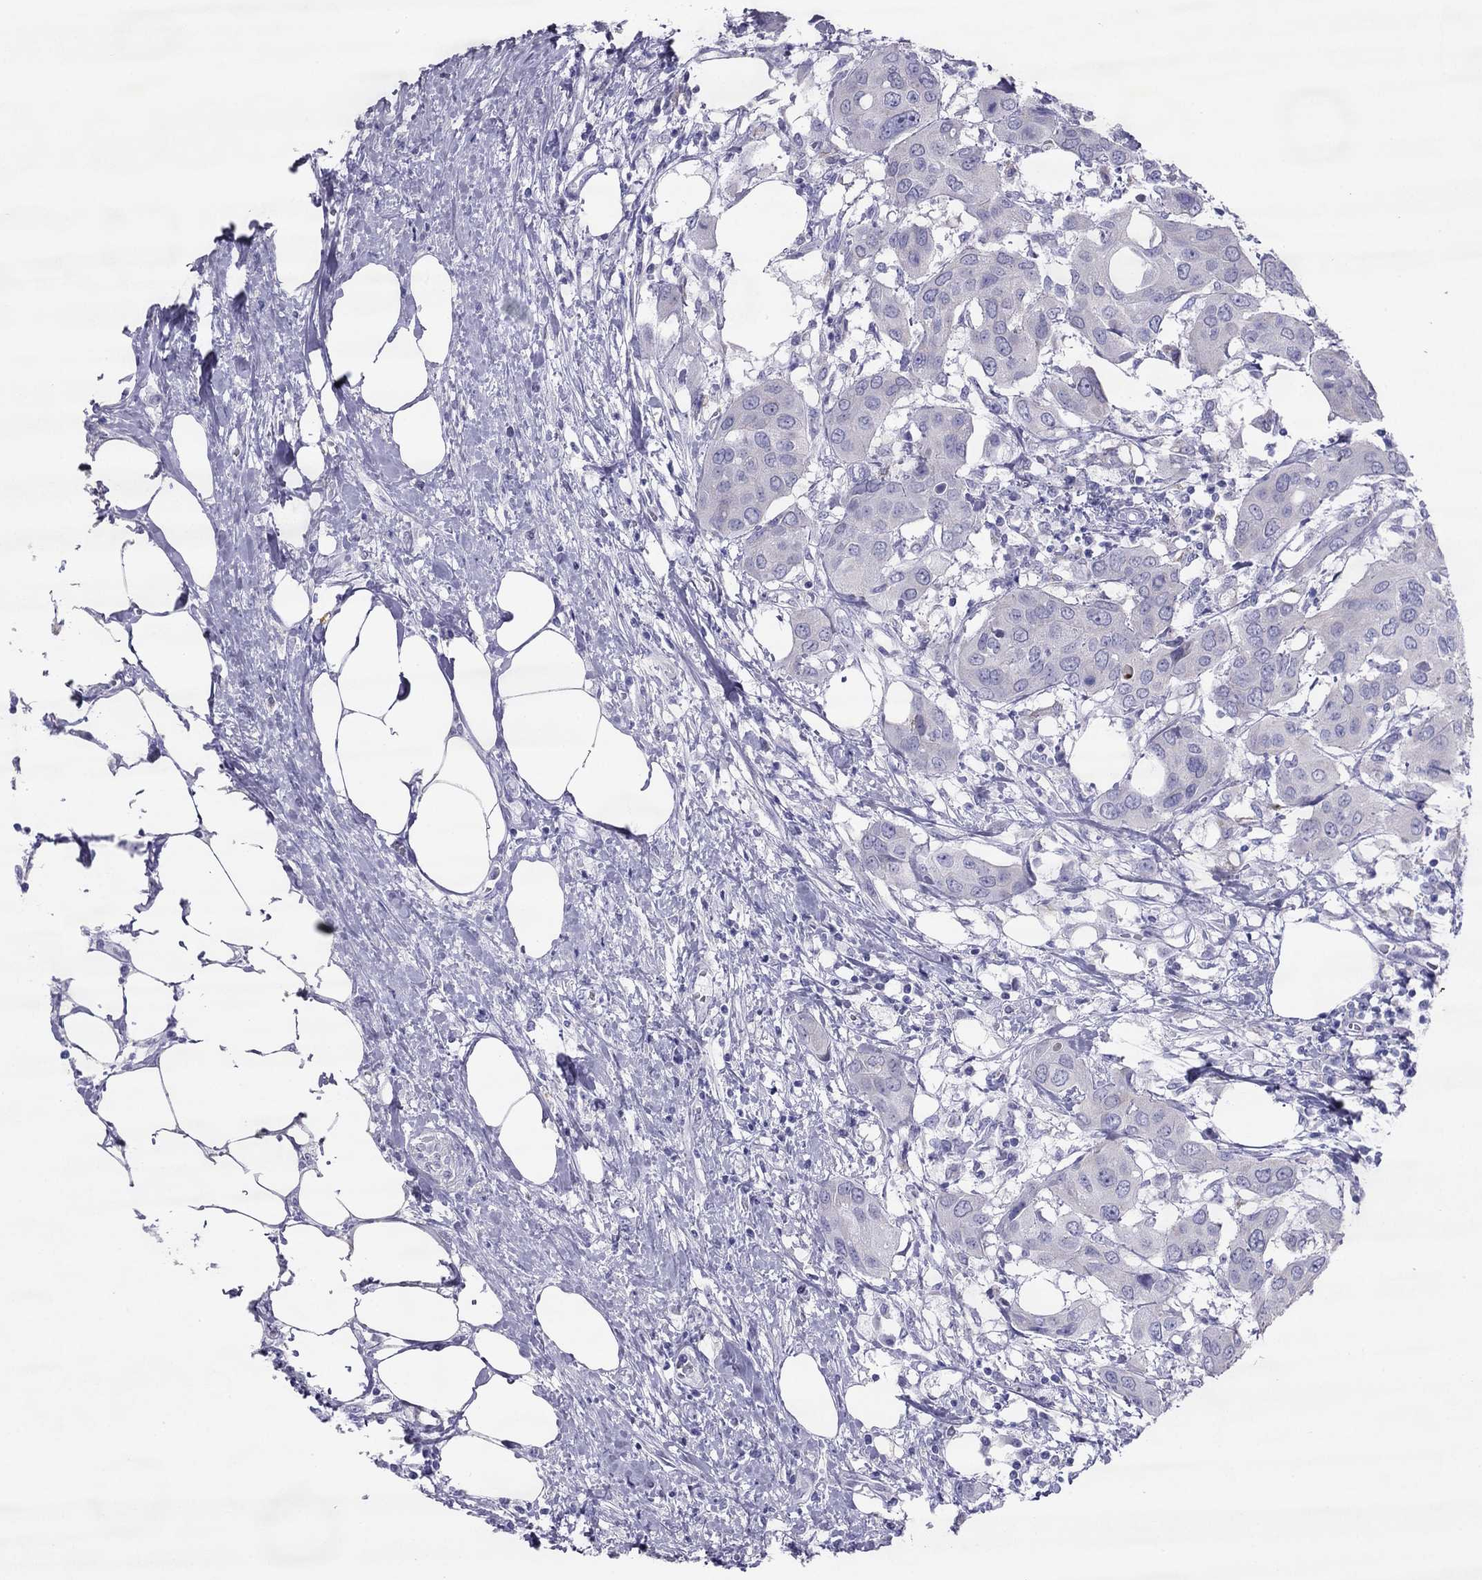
{"staining": {"intensity": "negative", "quantity": "none", "location": "none"}, "tissue": "urothelial cancer", "cell_type": "Tumor cells", "image_type": "cancer", "snomed": [{"axis": "morphology", "description": "Urothelial carcinoma, NOS"}, {"axis": "morphology", "description": "Urothelial carcinoma, High grade"}, {"axis": "topography", "description": "Urinary bladder"}], "caption": "This is an immunohistochemistry image of human transitional cell carcinoma. There is no staining in tumor cells.", "gene": "MAEL", "patient": {"sex": "male", "age": 63}}